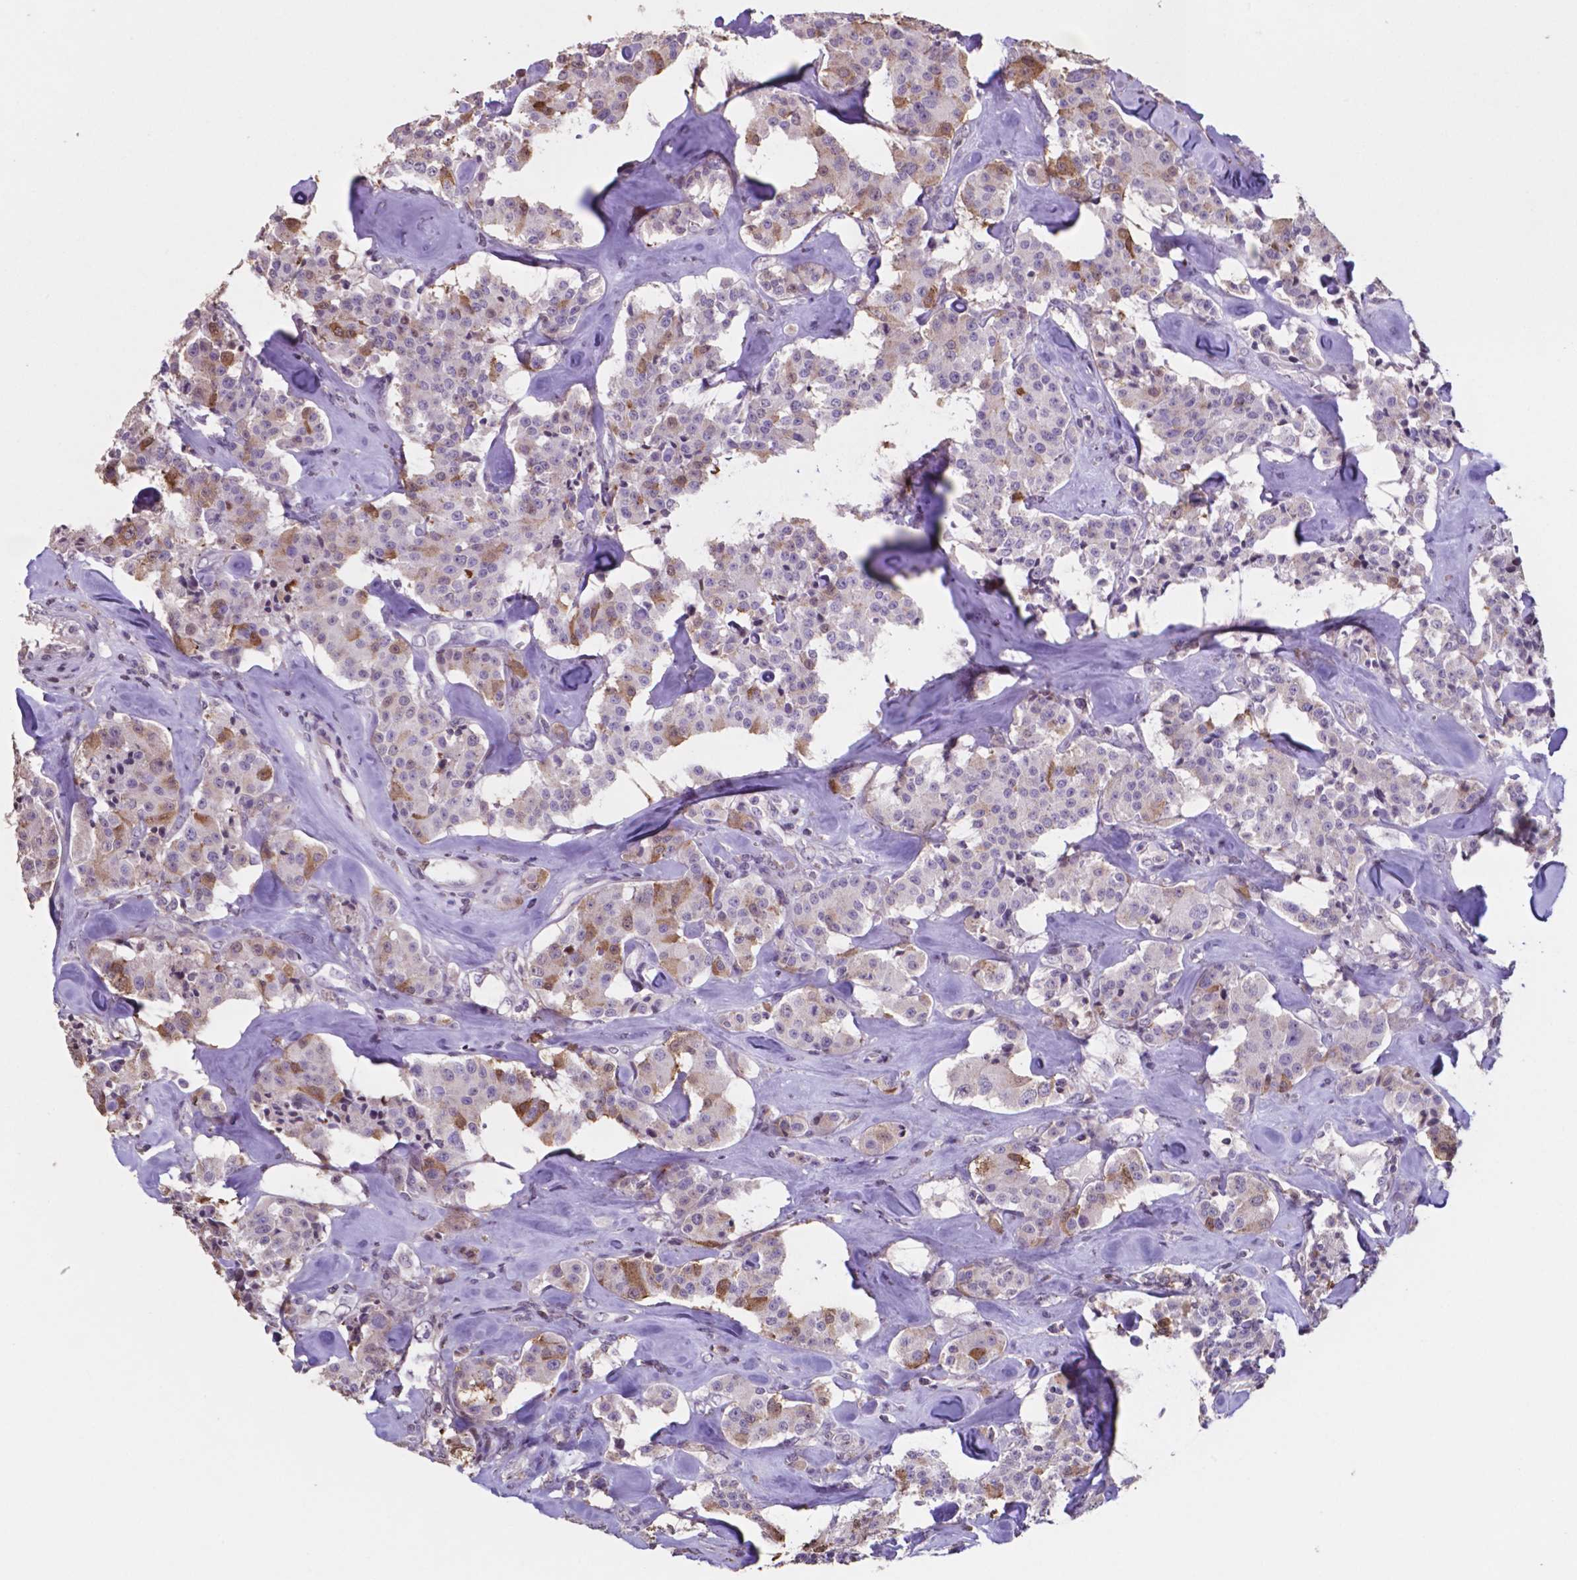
{"staining": {"intensity": "moderate", "quantity": "<25%", "location": "cytoplasmic/membranous,nuclear"}, "tissue": "carcinoid", "cell_type": "Tumor cells", "image_type": "cancer", "snomed": [{"axis": "morphology", "description": "Carcinoid, malignant, NOS"}, {"axis": "topography", "description": "Pancreas"}], "caption": "High-power microscopy captured an IHC photomicrograph of carcinoid, revealing moderate cytoplasmic/membranous and nuclear expression in approximately <25% of tumor cells. (Brightfield microscopy of DAB IHC at high magnification).", "gene": "MLC1", "patient": {"sex": "male", "age": 41}}